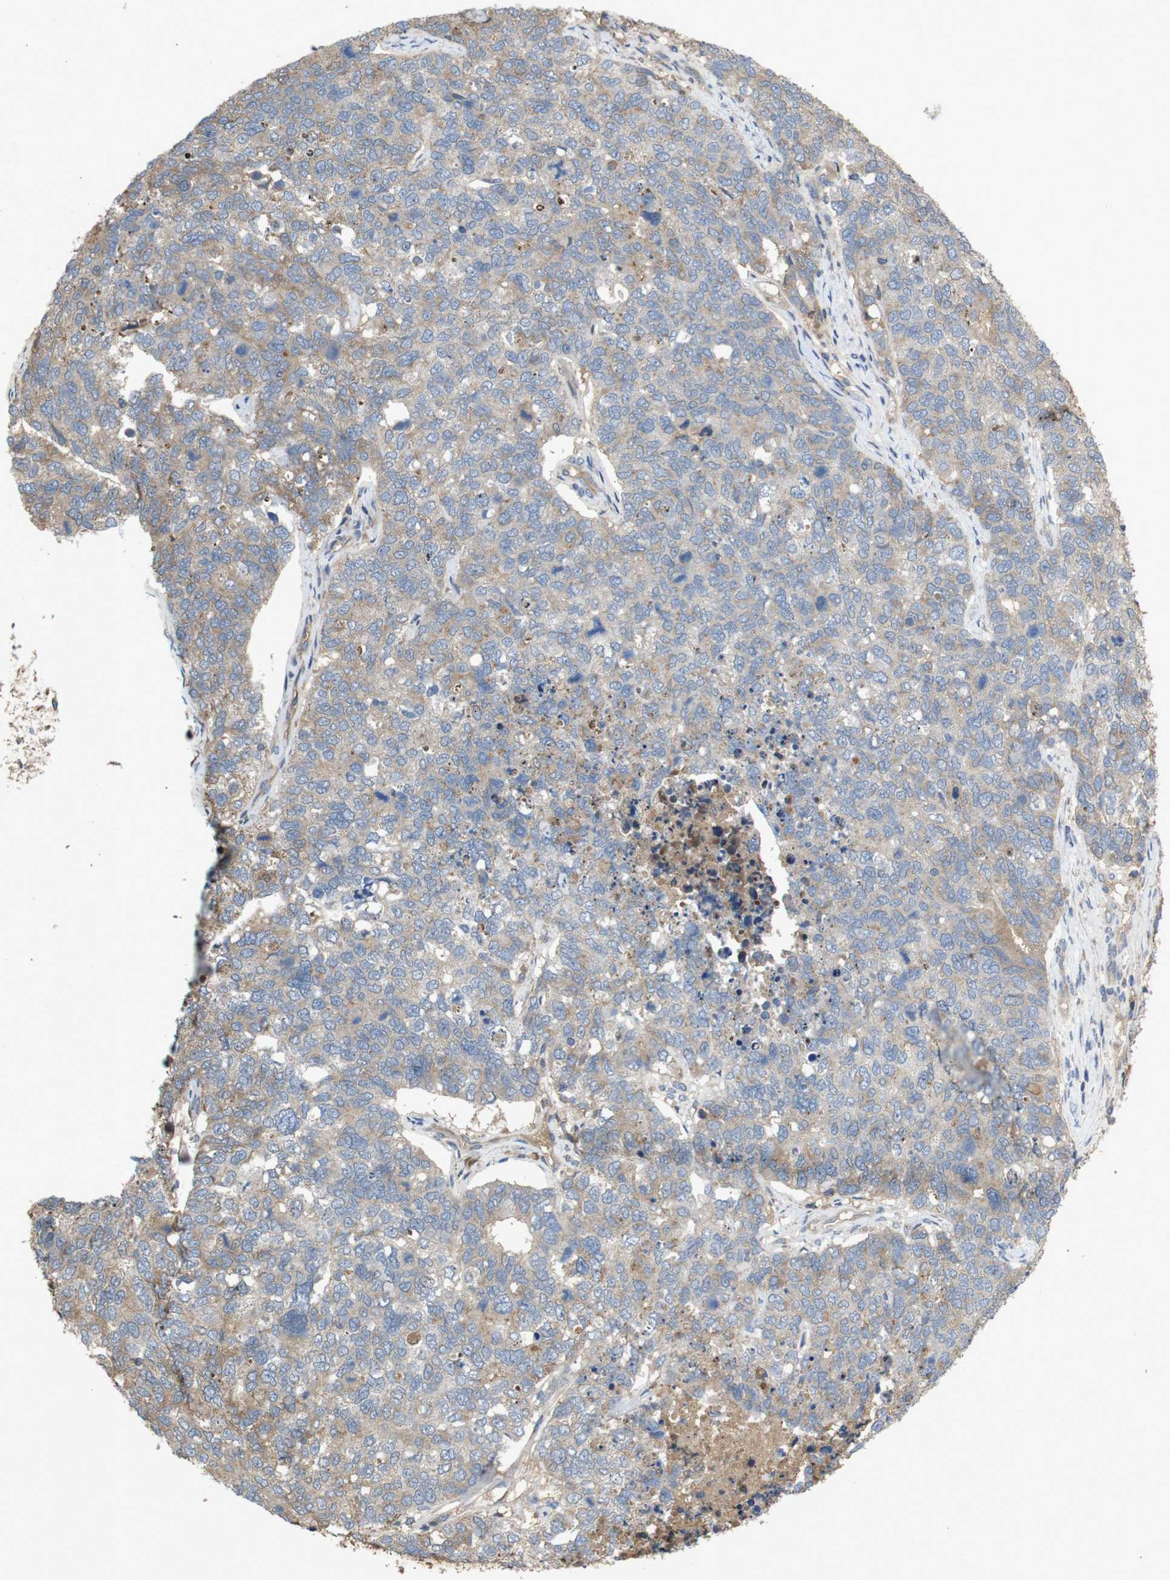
{"staining": {"intensity": "weak", "quantity": "25%-75%", "location": "cytoplasmic/membranous"}, "tissue": "cervical cancer", "cell_type": "Tumor cells", "image_type": "cancer", "snomed": [{"axis": "morphology", "description": "Squamous cell carcinoma, NOS"}, {"axis": "topography", "description": "Cervix"}], "caption": "Squamous cell carcinoma (cervical) was stained to show a protein in brown. There is low levels of weak cytoplasmic/membranous positivity in approximately 25%-75% of tumor cells.", "gene": "PTPN1", "patient": {"sex": "female", "age": 63}}